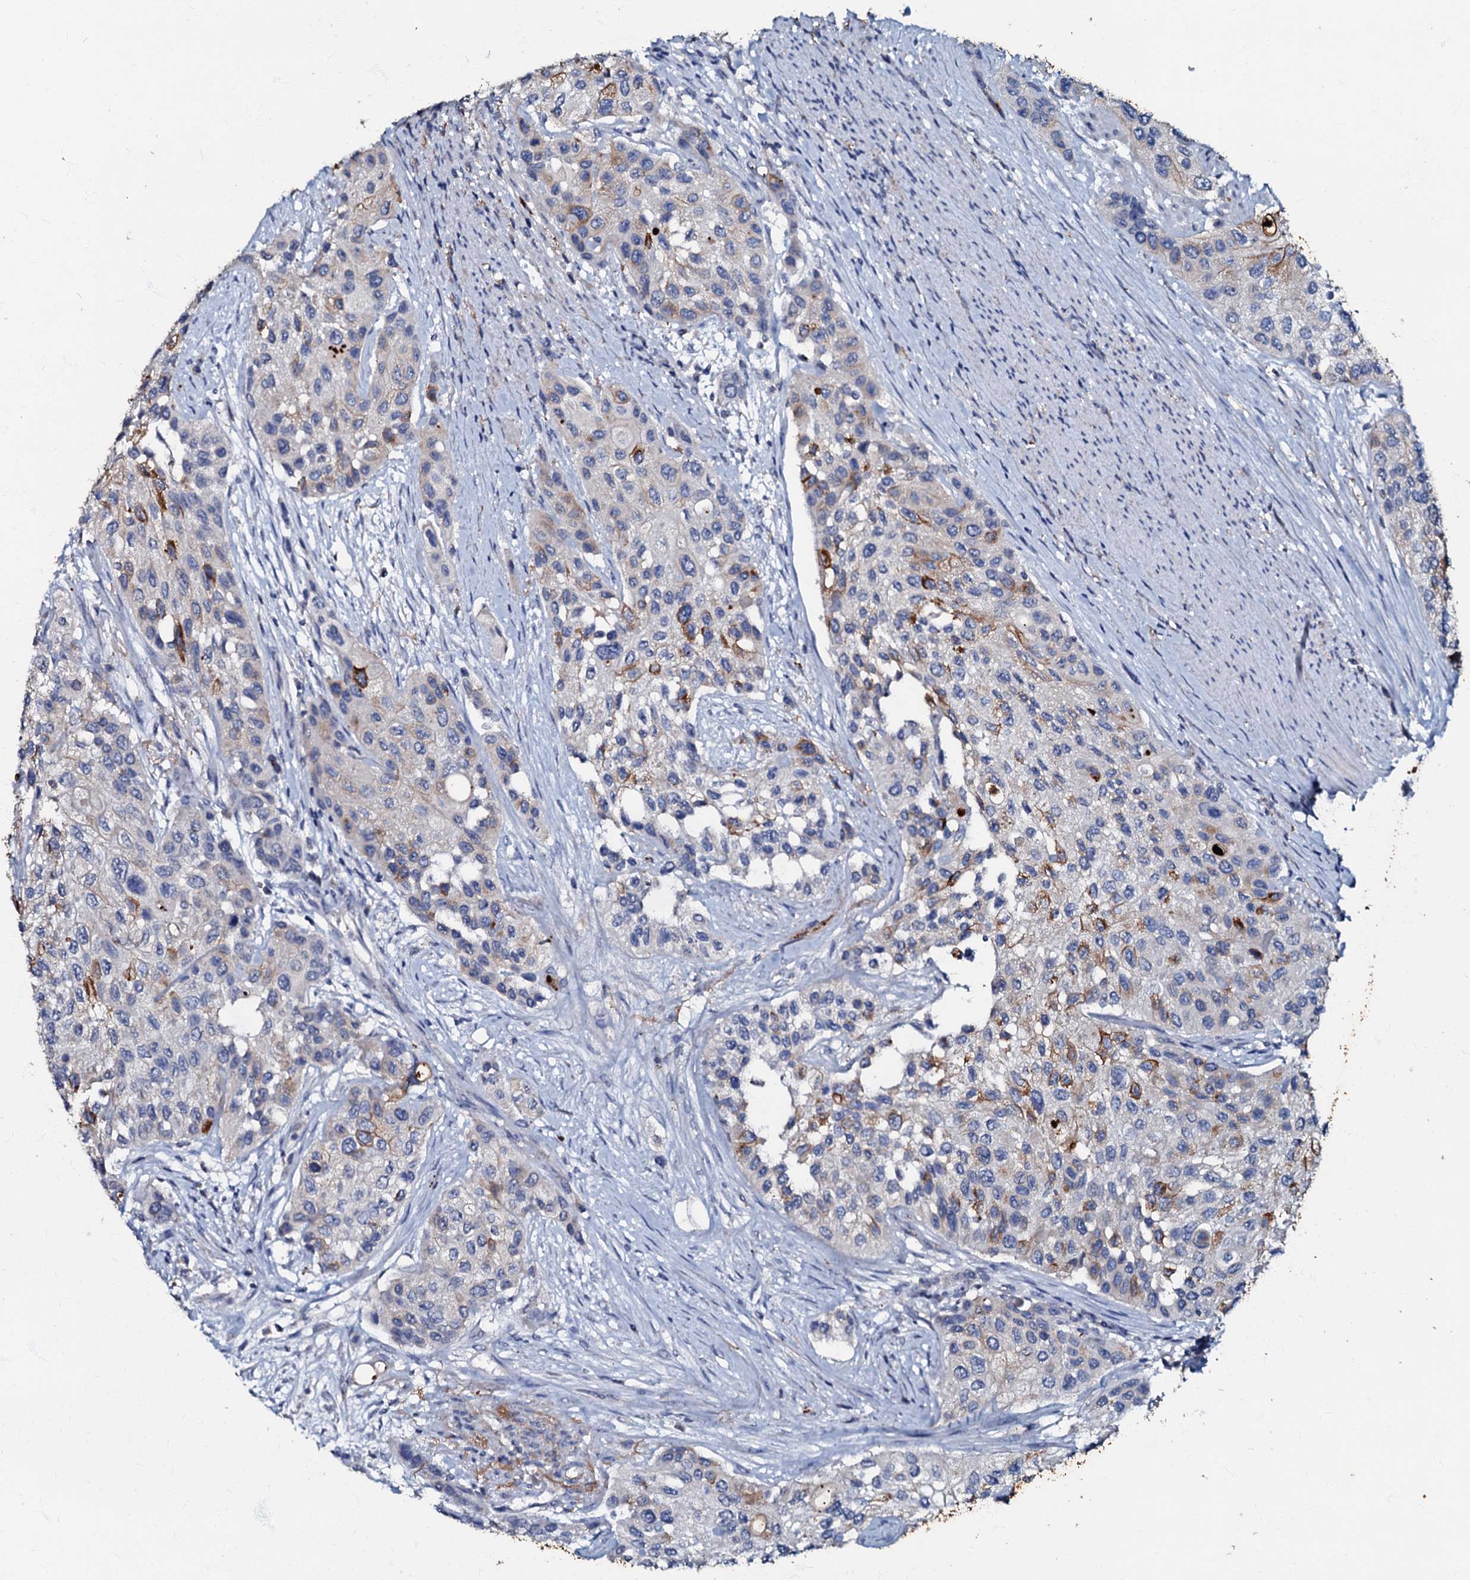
{"staining": {"intensity": "moderate", "quantity": "<25%", "location": "cytoplasmic/membranous"}, "tissue": "urothelial cancer", "cell_type": "Tumor cells", "image_type": "cancer", "snomed": [{"axis": "morphology", "description": "Normal tissue, NOS"}, {"axis": "morphology", "description": "Urothelial carcinoma, High grade"}, {"axis": "topography", "description": "Vascular tissue"}, {"axis": "topography", "description": "Urinary bladder"}], "caption": "An immunohistochemistry (IHC) photomicrograph of tumor tissue is shown. Protein staining in brown highlights moderate cytoplasmic/membranous positivity in high-grade urothelial carcinoma within tumor cells.", "gene": "MANSC4", "patient": {"sex": "female", "age": 56}}